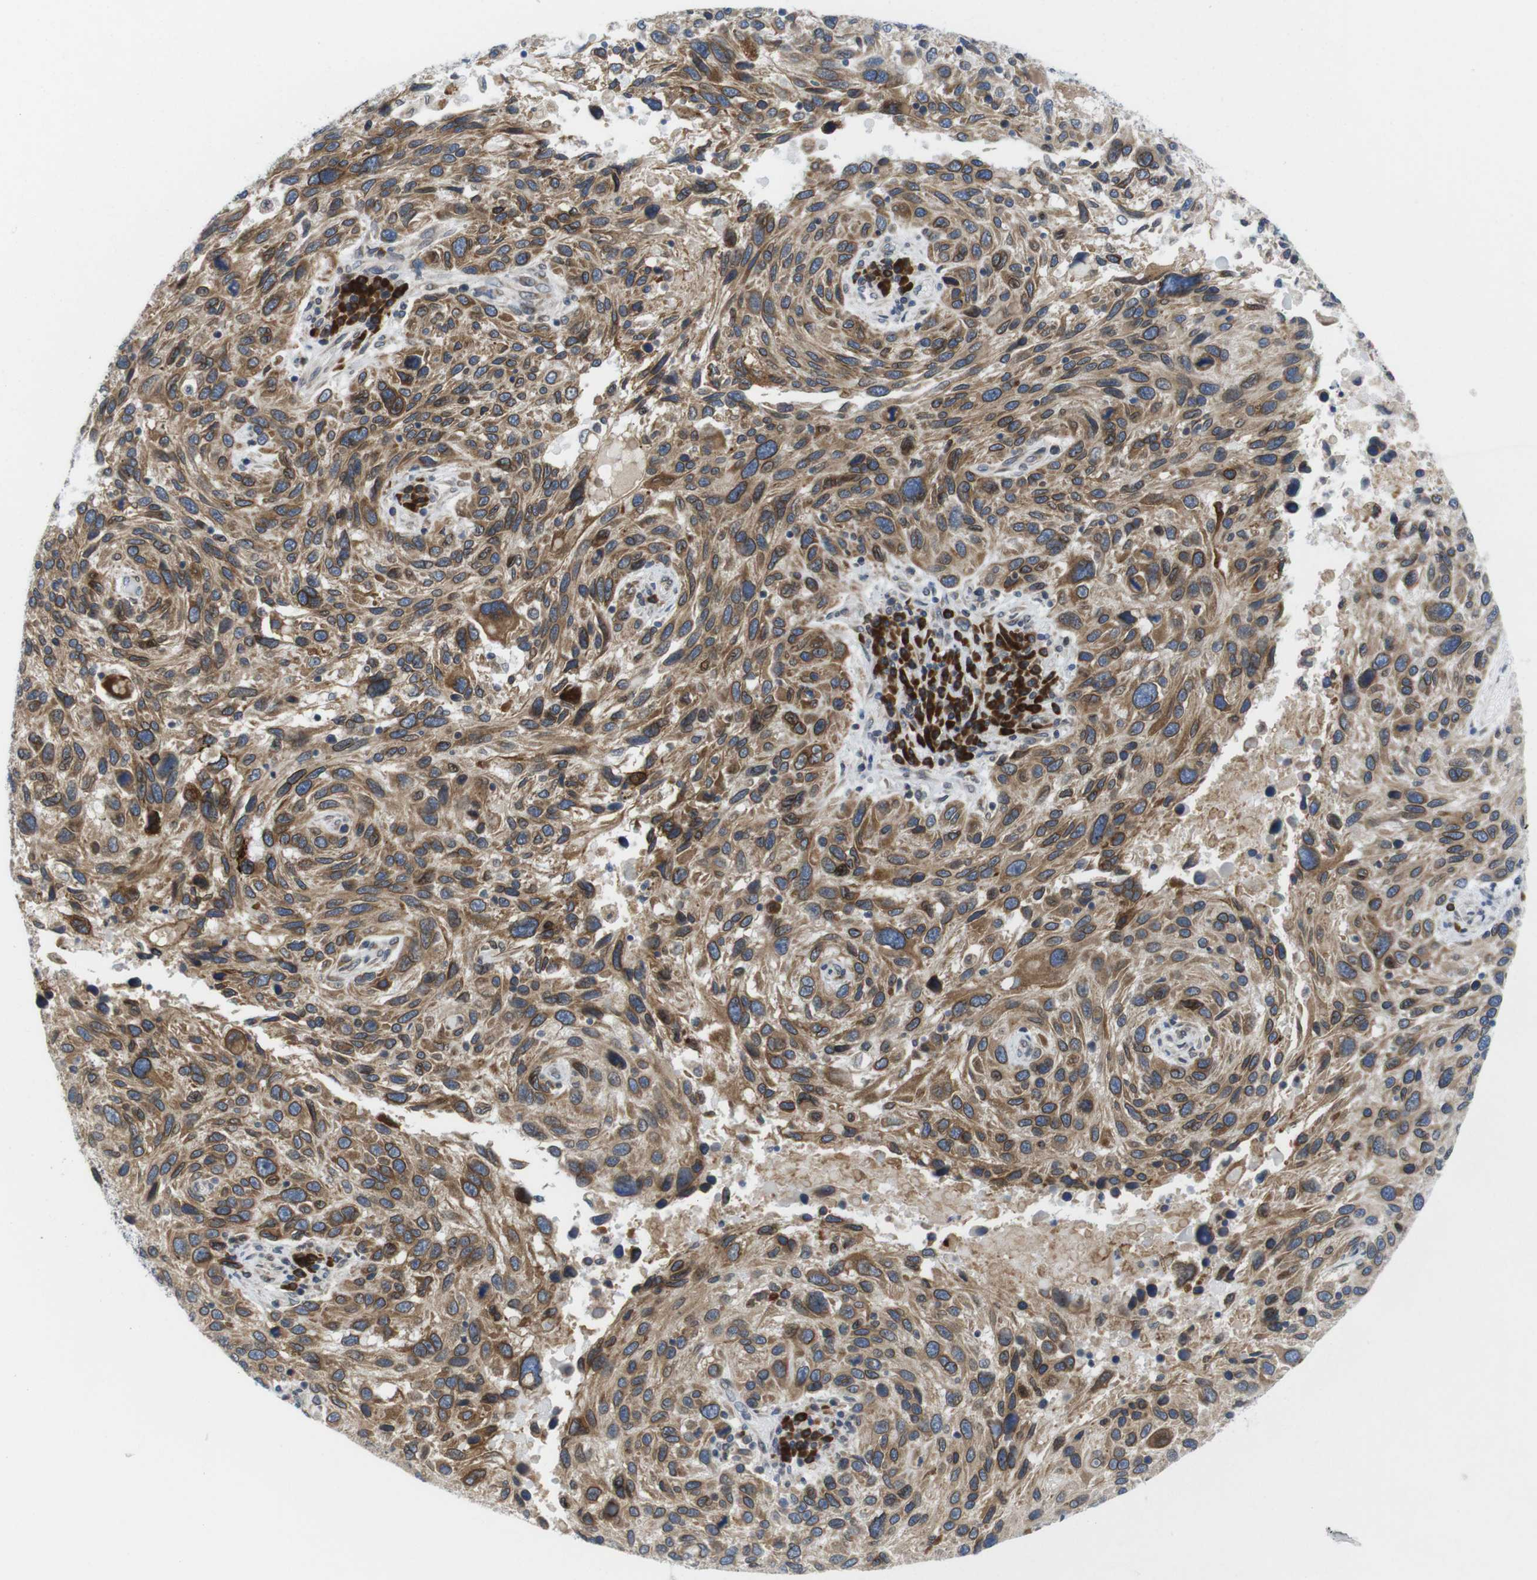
{"staining": {"intensity": "moderate", "quantity": ">75%", "location": "cytoplasmic/membranous"}, "tissue": "melanoma", "cell_type": "Tumor cells", "image_type": "cancer", "snomed": [{"axis": "morphology", "description": "Malignant melanoma, NOS"}, {"axis": "topography", "description": "Skin"}], "caption": "A brown stain shows moderate cytoplasmic/membranous expression of a protein in melanoma tumor cells.", "gene": "ERGIC3", "patient": {"sex": "male", "age": 53}}